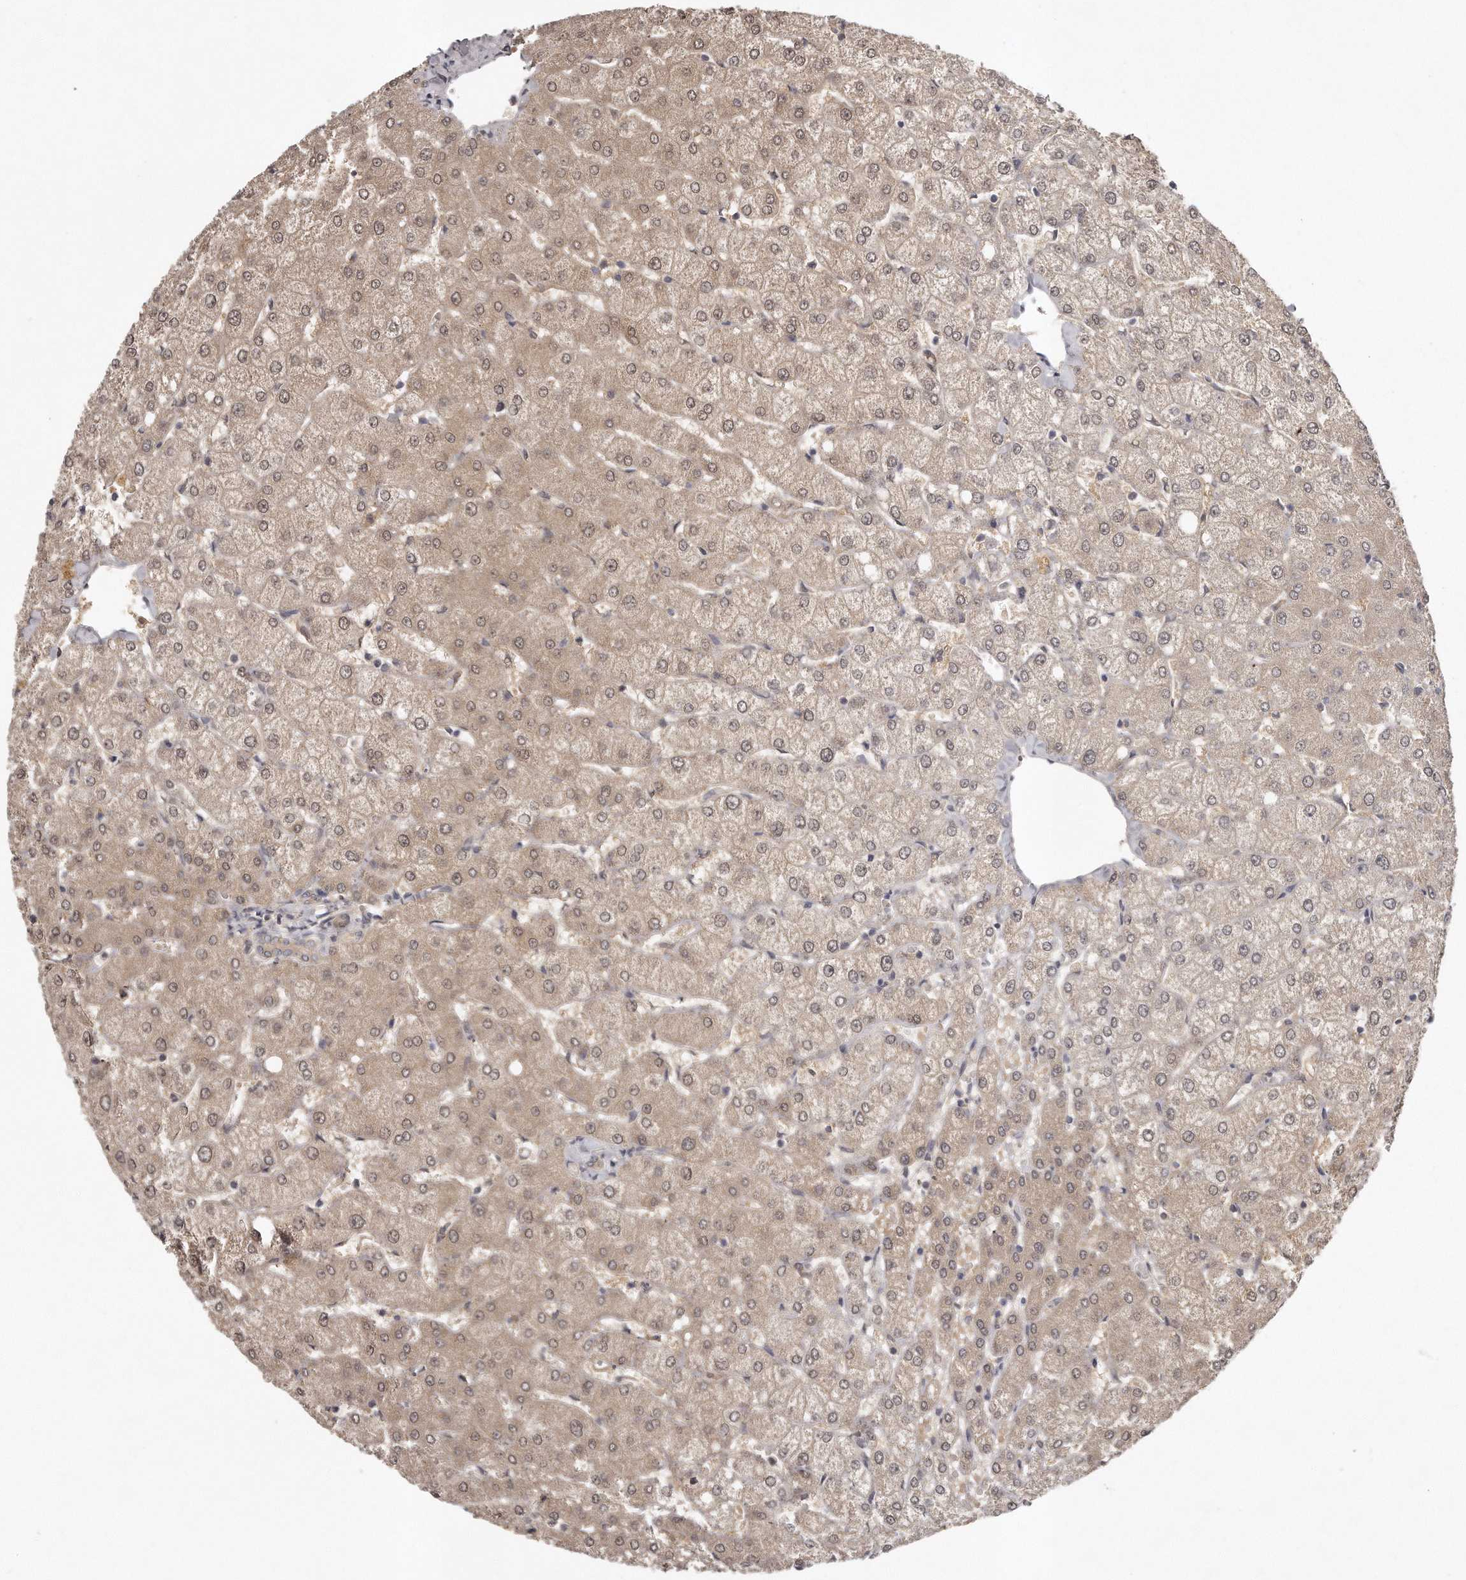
{"staining": {"intensity": "weak", "quantity": ">75%", "location": "cytoplasmic/membranous"}, "tissue": "liver", "cell_type": "Cholangiocytes", "image_type": "normal", "snomed": [{"axis": "morphology", "description": "Normal tissue, NOS"}, {"axis": "topography", "description": "Liver"}], "caption": "Approximately >75% of cholangiocytes in normal human liver demonstrate weak cytoplasmic/membranous protein expression as visualized by brown immunohistochemical staining.", "gene": "GGCT", "patient": {"sex": "female", "age": 54}}